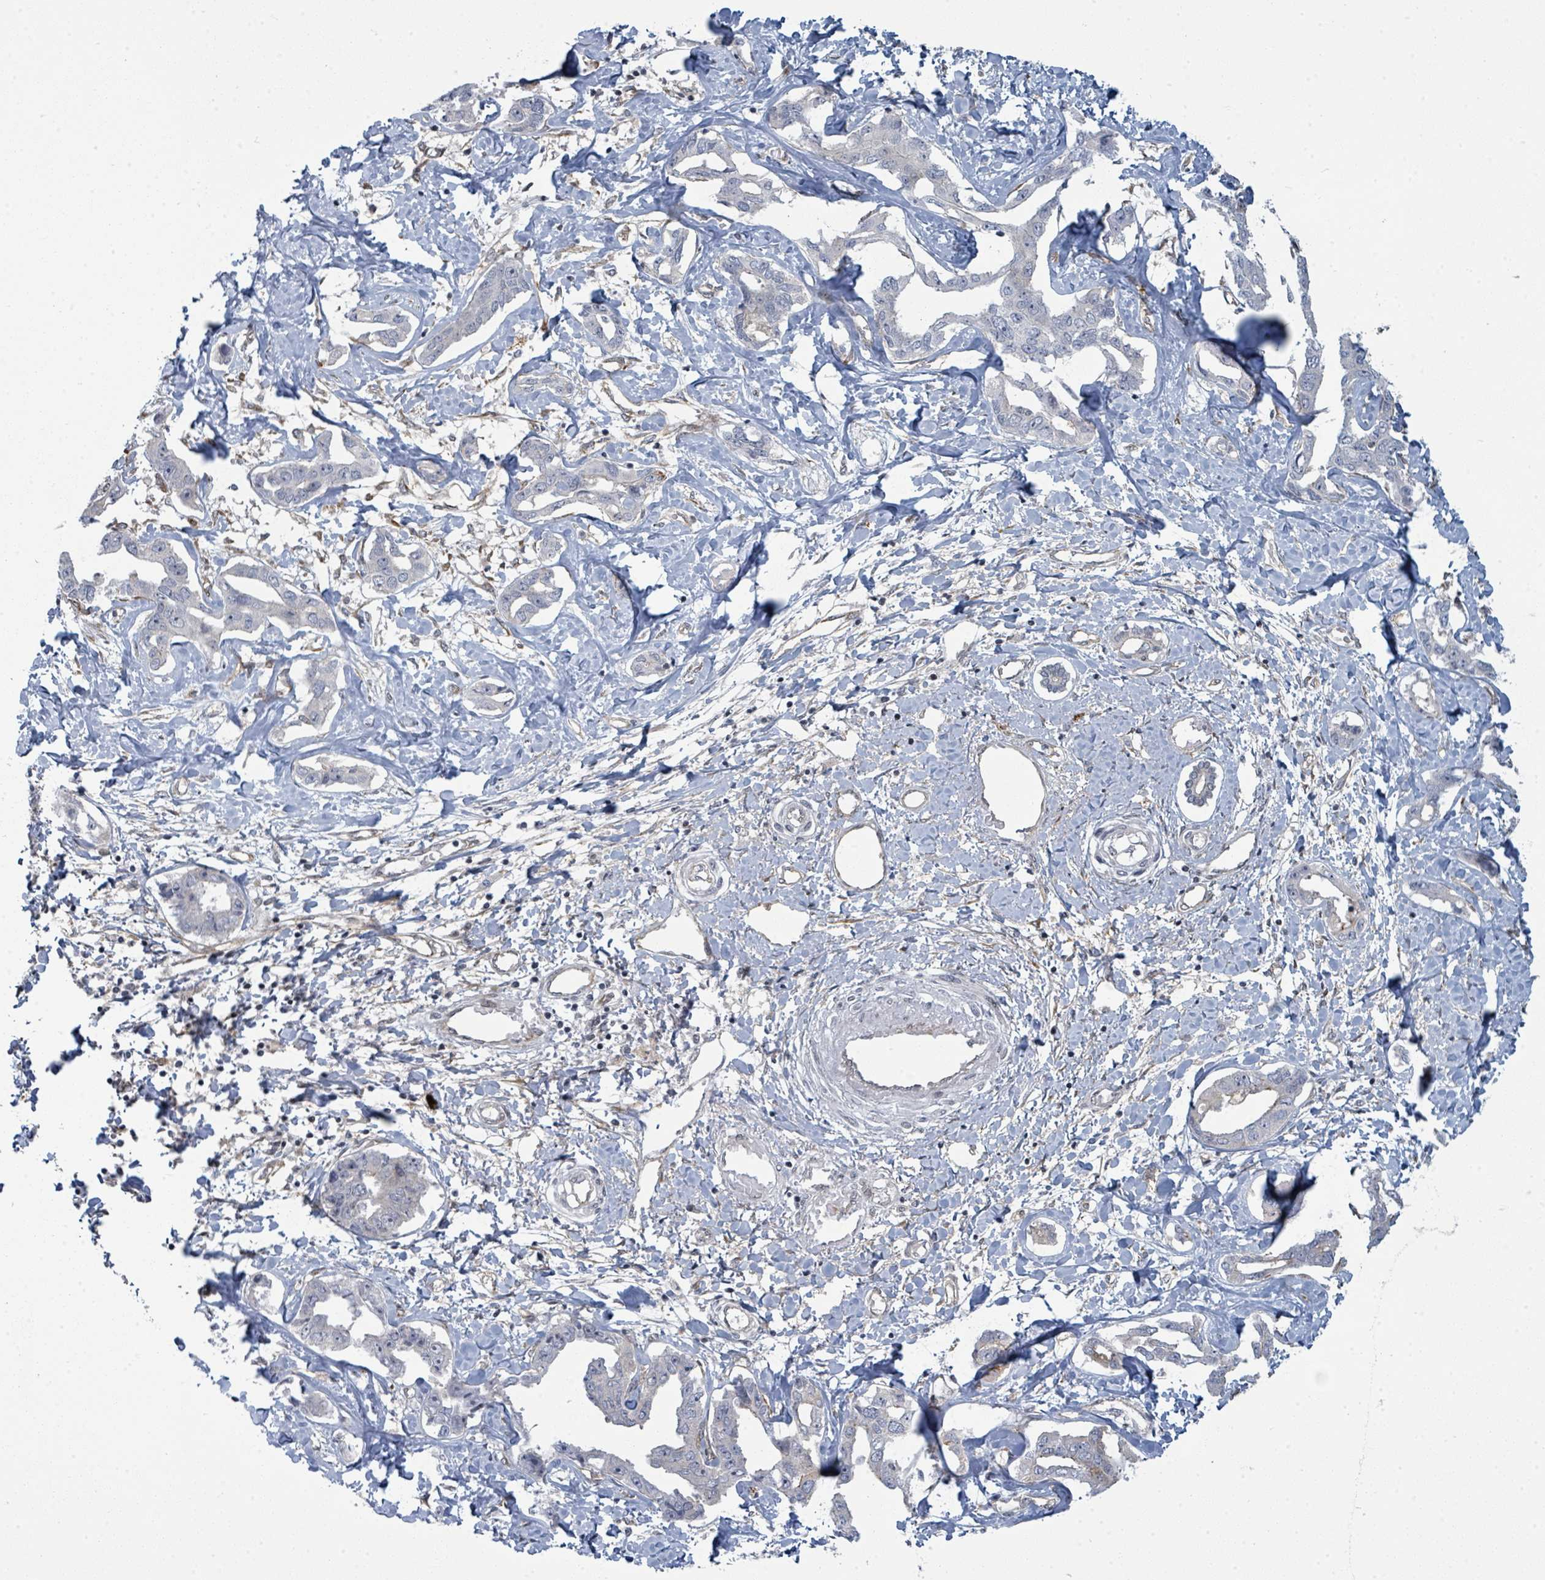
{"staining": {"intensity": "negative", "quantity": "none", "location": "none"}, "tissue": "liver cancer", "cell_type": "Tumor cells", "image_type": "cancer", "snomed": [{"axis": "morphology", "description": "Cholangiocarcinoma"}, {"axis": "topography", "description": "Liver"}], "caption": "High power microscopy micrograph of an immunohistochemistry histopathology image of liver cancer (cholangiocarcinoma), revealing no significant expression in tumor cells.", "gene": "PSMG2", "patient": {"sex": "male", "age": 59}}